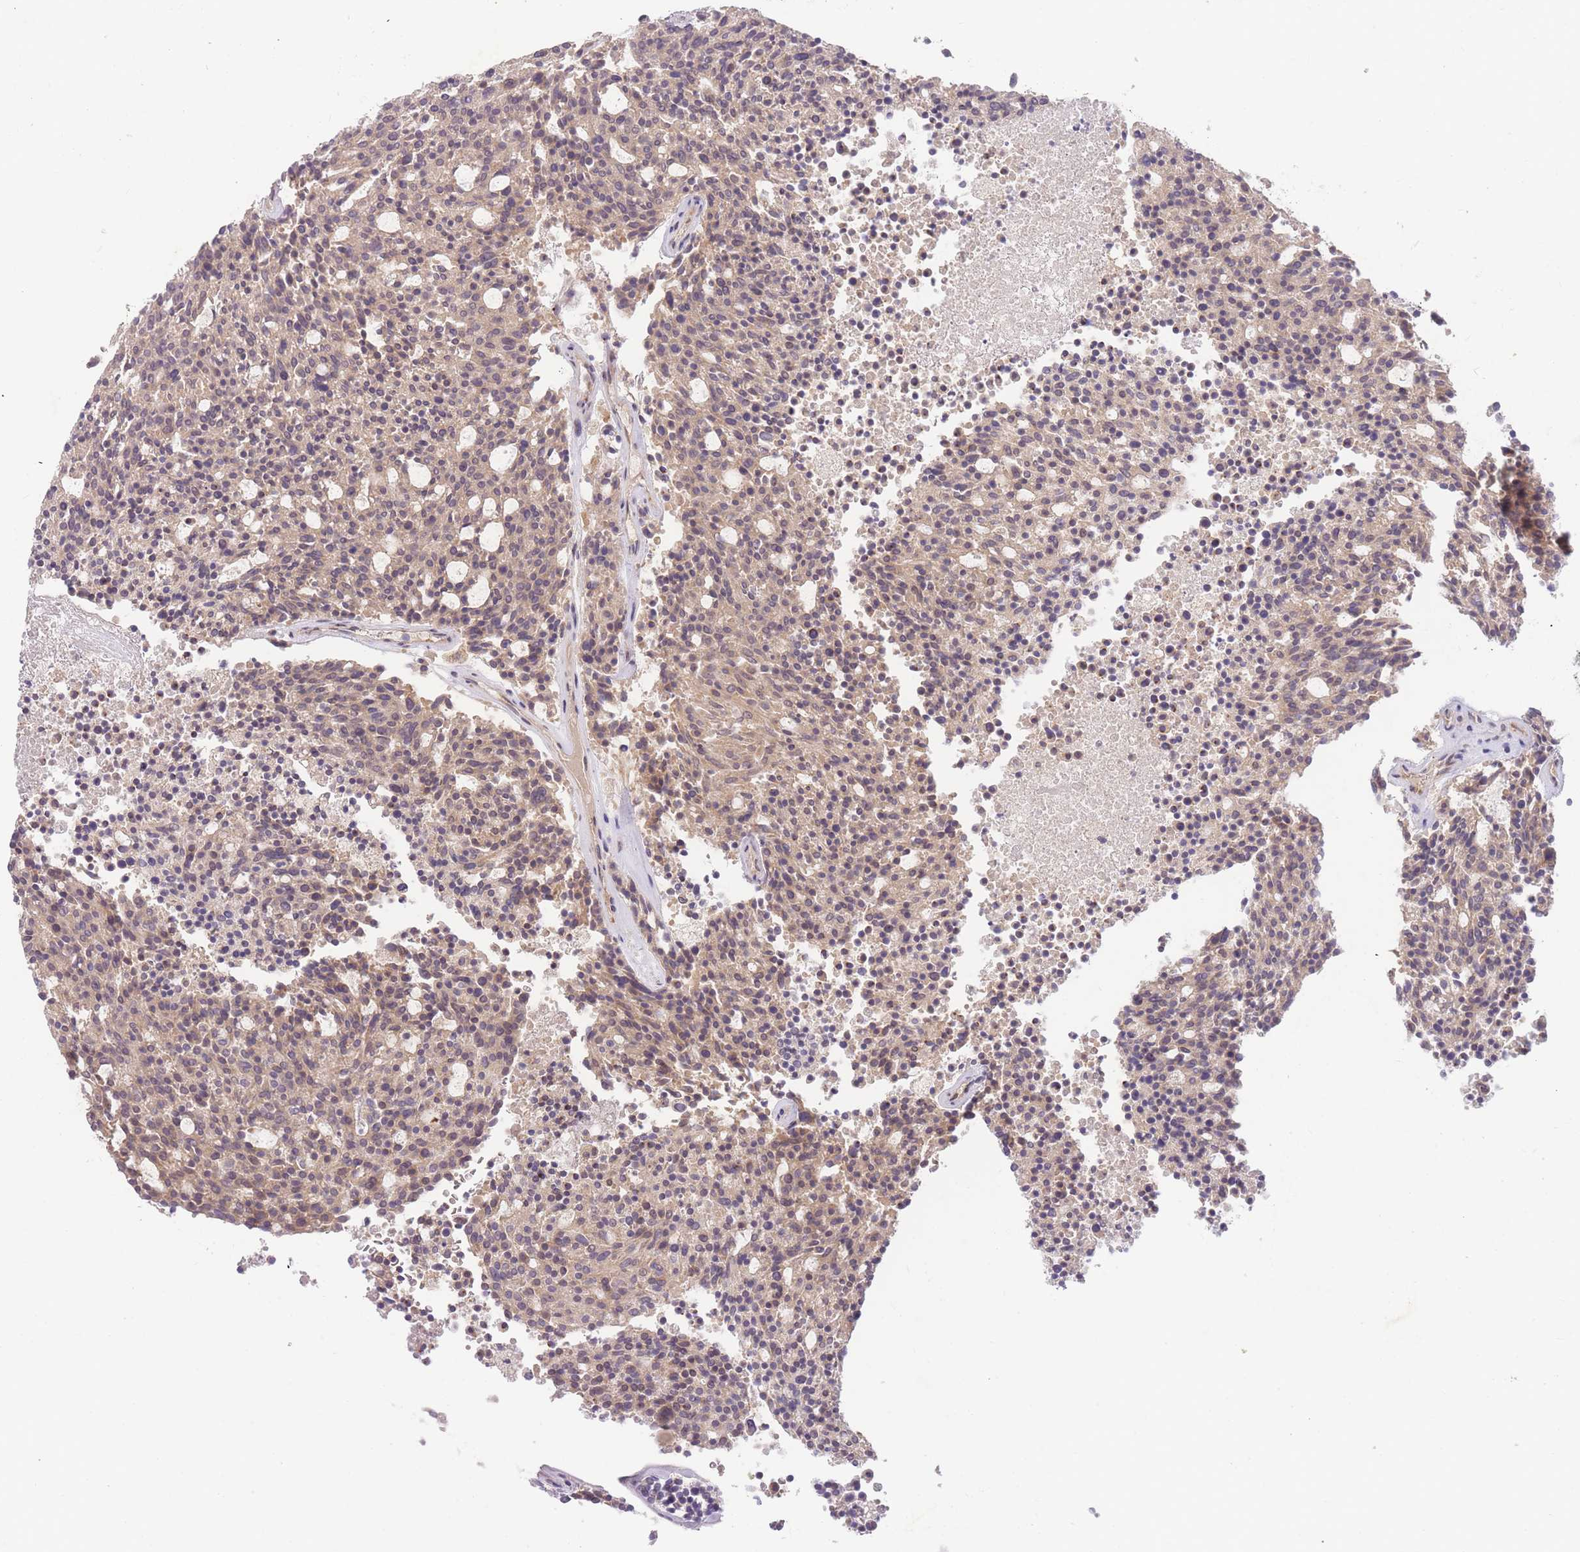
{"staining": {"intensity": "weak", "quantity": ">75%", "location": "cytoplasmic/membranous"}, "tissue": "carcinoid", "cell_type": "Tumor cells", "image_type": "cancer", "snomed": [{"axis": "morphology", "description": "Carcinoid, malignant, NOS"}, {"axis": "topography", "description": "Pancreas"}], "caption": "Protein staining displays weak cytoplasmic/membranous staining in about >75% of tumor cells in carcinoid.", "gene": "ZNF577", "patient": {"sex": "female", "age": 54}}